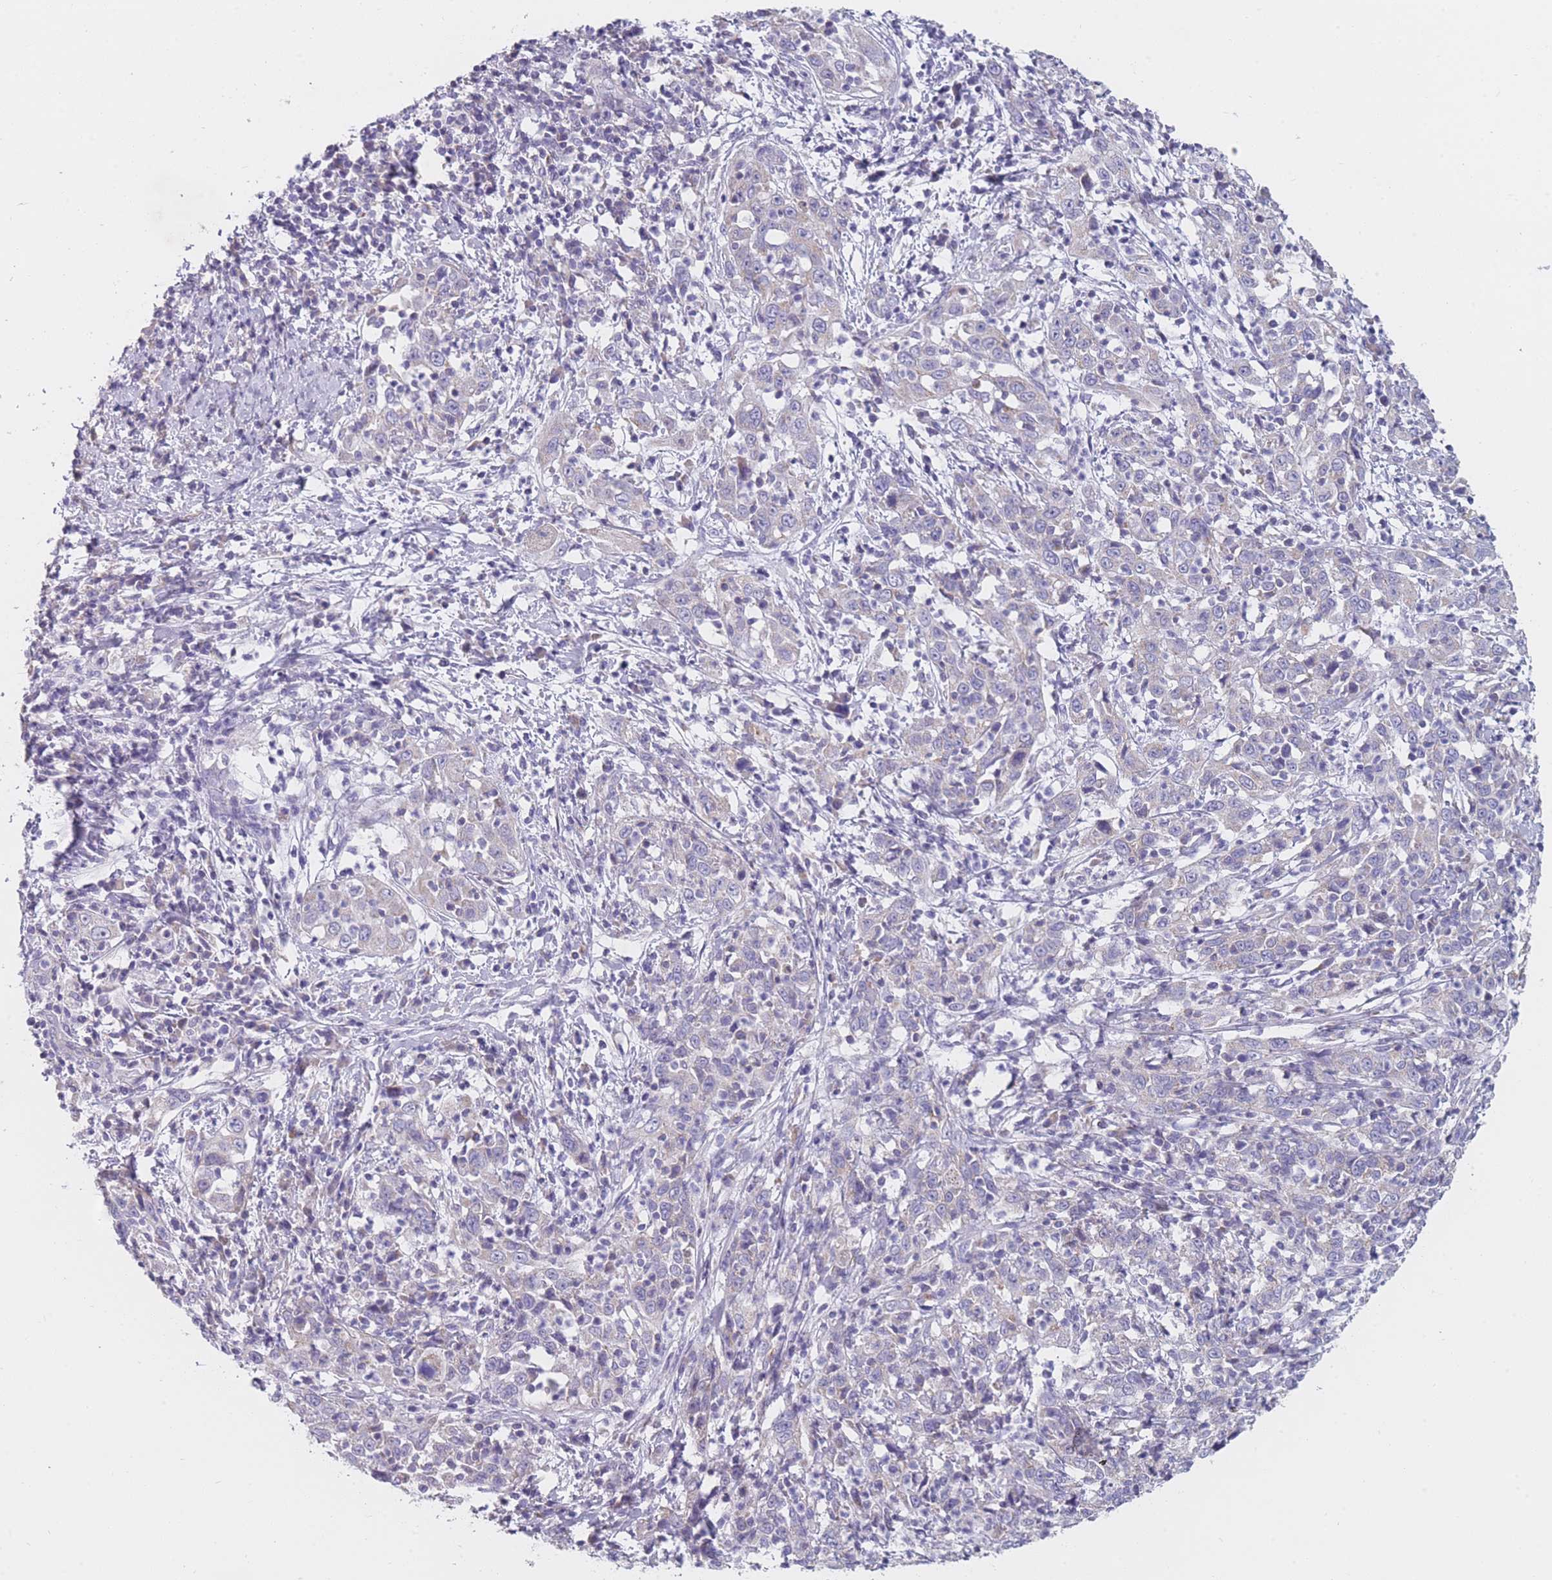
{"staining": {"intensity": "negative", "quantity": "none", "location": "none"}, "tissue": "cervical cancer", "cell_type": "Tumor cells", "image_type": "cancer", "snomed": [{"axis": "morphology", "description": "Squamous cell carcinoma, NOS"}, {"axis": "topography", "description": "Cervix"}], "caption": "IHC of human cervical cancer displays no staining in tumor cells. (DAB immunohistochemistry (IHC) with hematoxylin counter stain).", "gene": "MRPS14", "patient": {"sex": "female", "age": 46}}